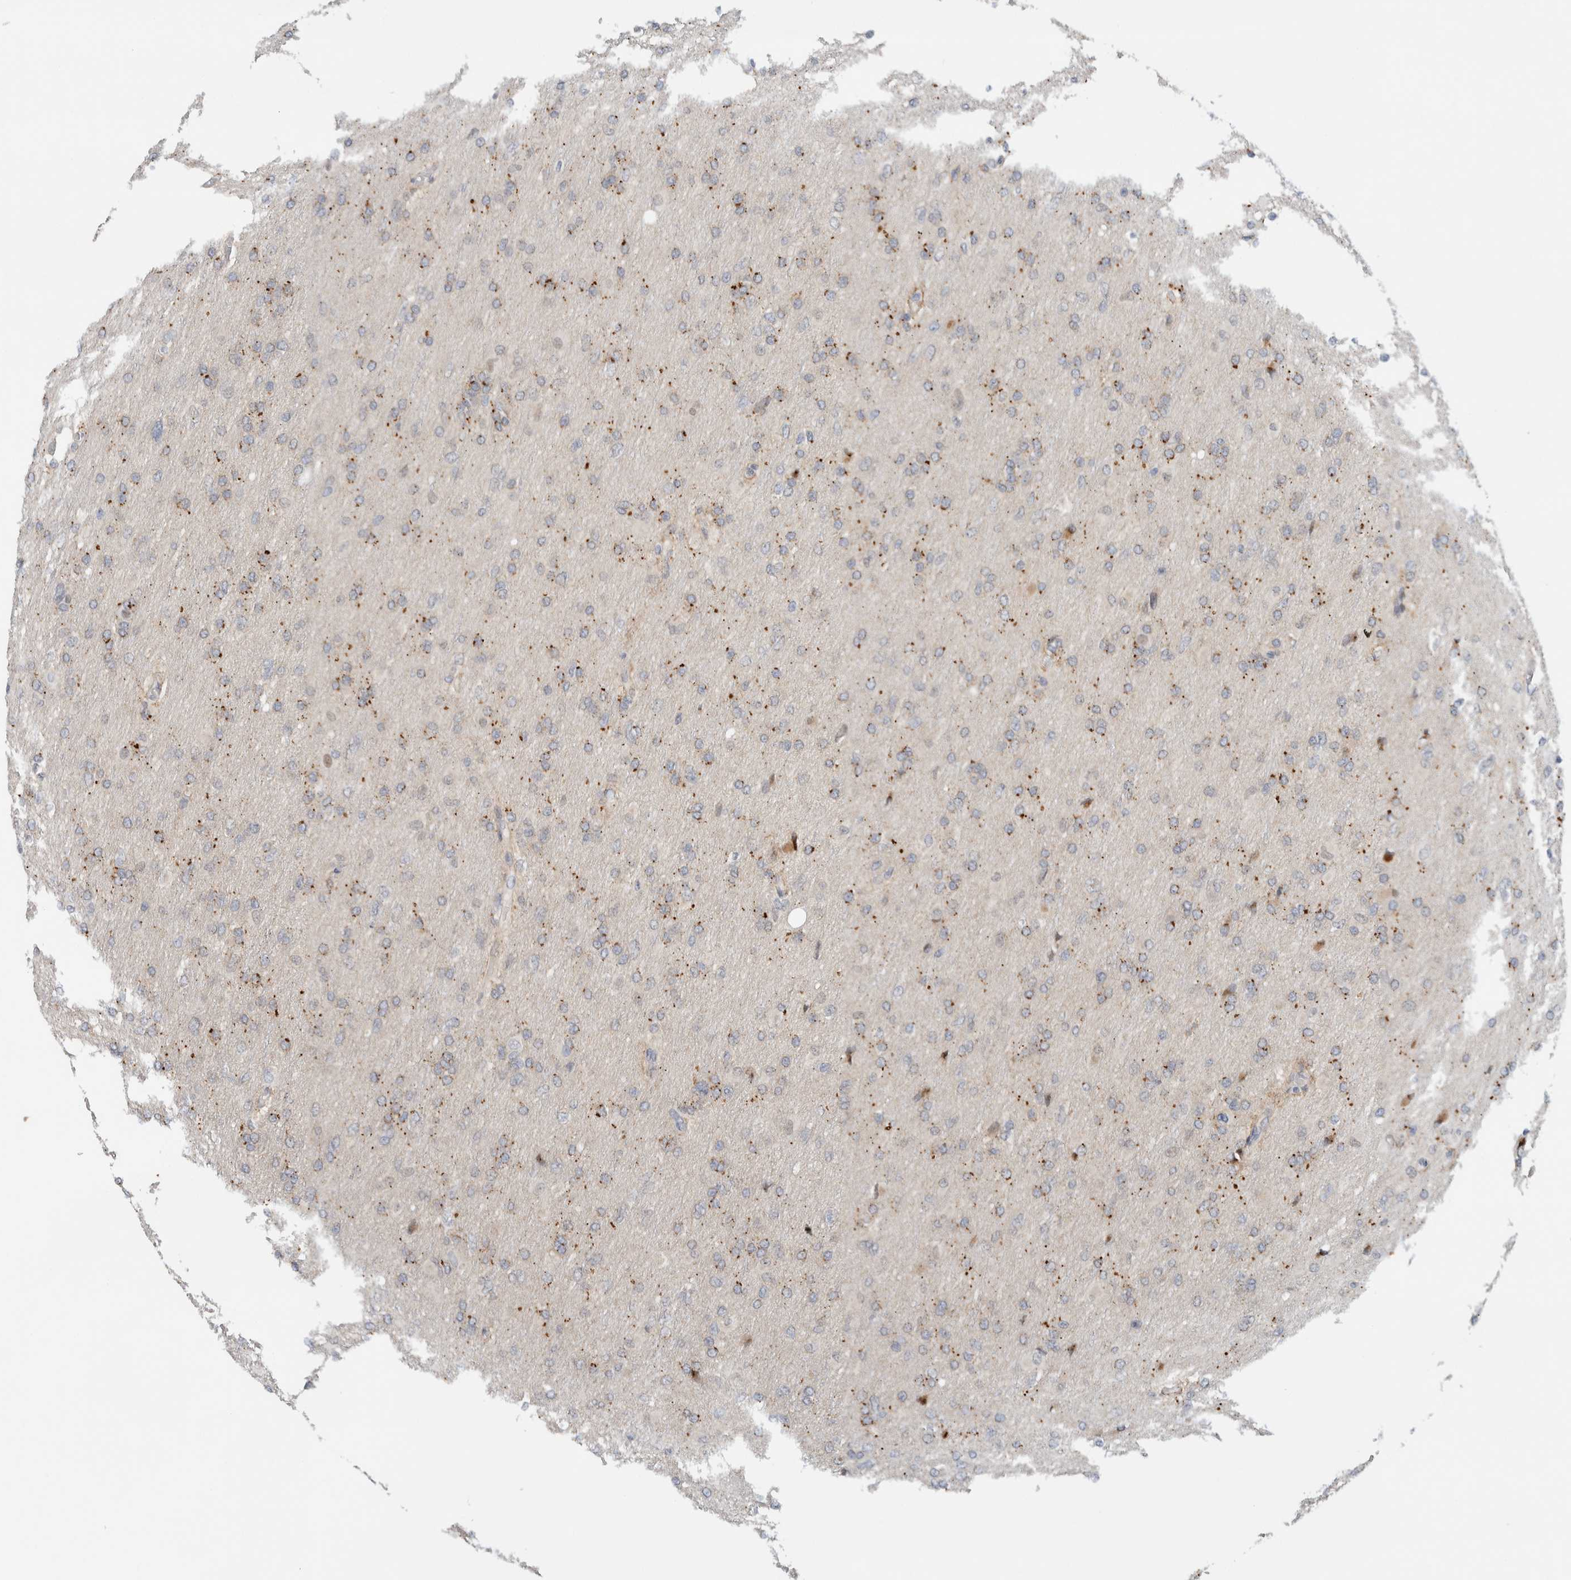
{"staining": {"intensity": "moderate", "quantity": "<25%", "location": "cytoplasmic/membranous"}, "tissue": "glioma", "cell_type": "Tumor cells", "image_type": "cancer", "snomed": [{"axis": "morphology", "description": "Glioma, malignant, High grade"}, {"axis": "topography", "description": "Cerebral cortex"}], "caption": "DAB immunohistochemical staining of glioma shows moderate cytoplasmic/membranous protein positivity in about <25% of tumor cells. Using DAB (3,3'-diaminobenzidine) (brown) and hematoxylin (blue) stains, captured at high magnification using brightfield microscopy.", "gene": "NCR3LG1", "patient": {"sex": "female", "age": 36}}